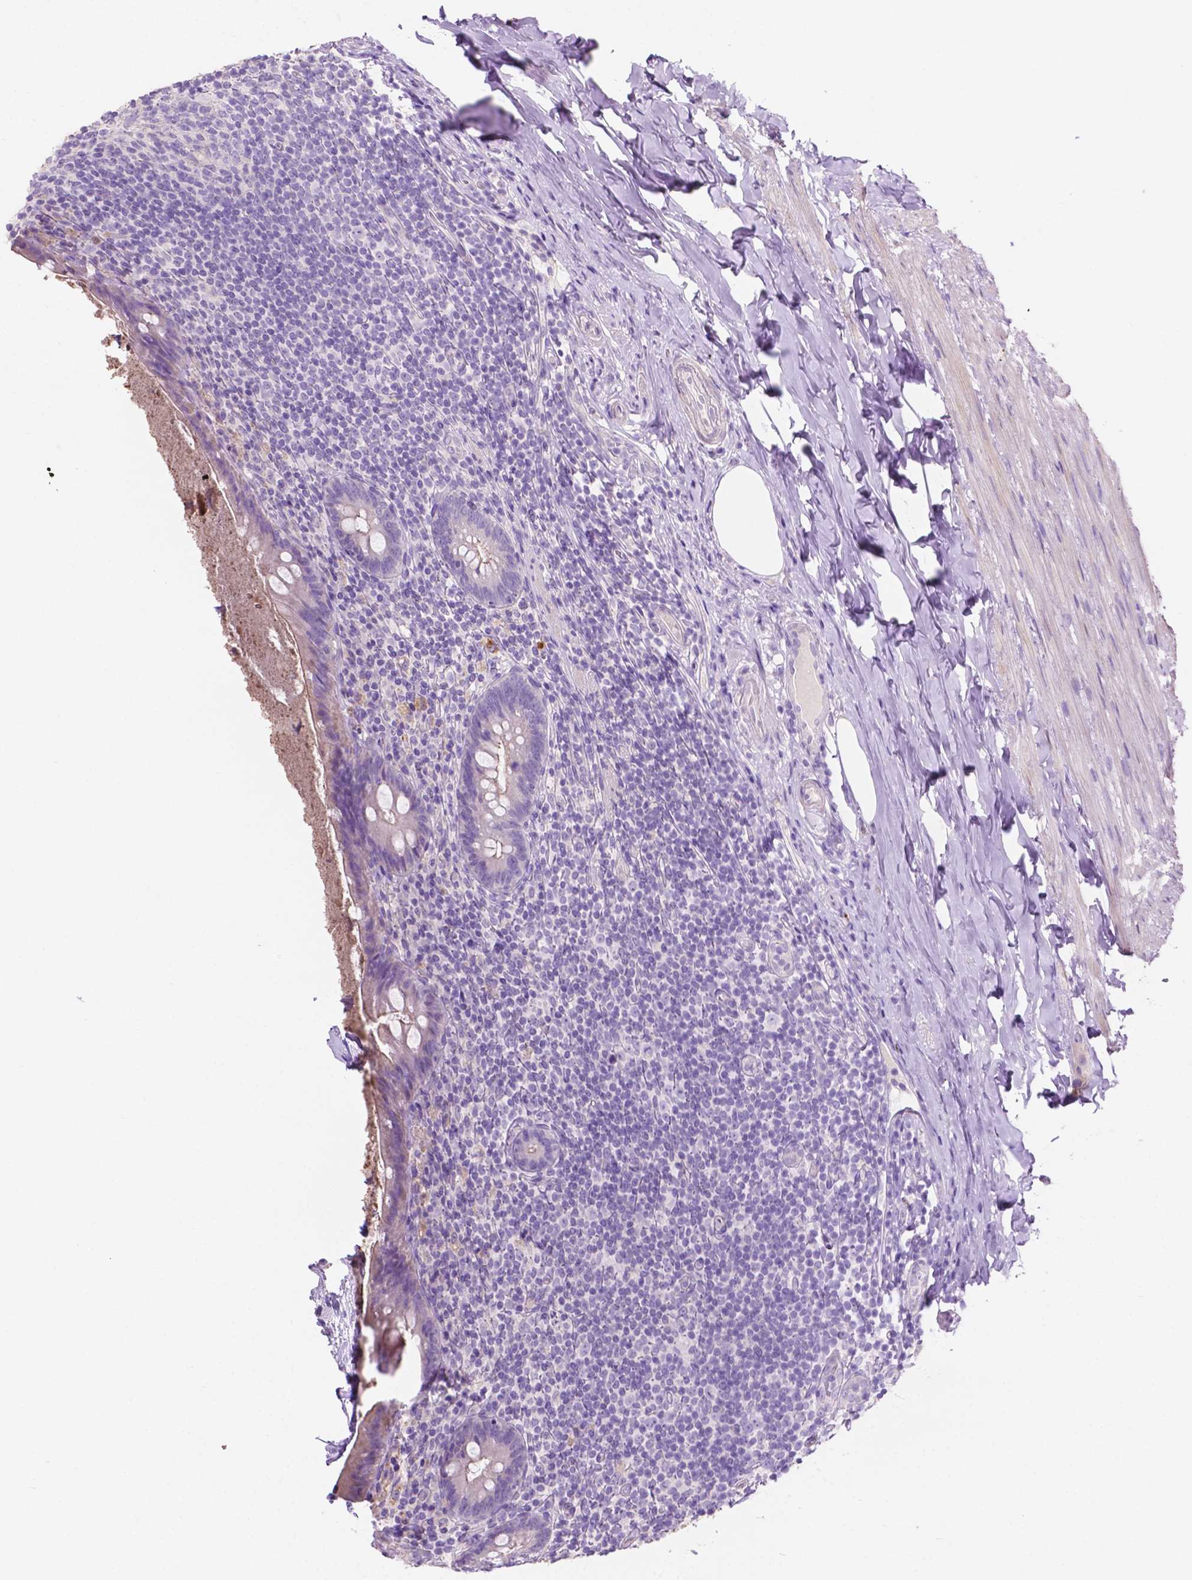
{"staining": {"intensity": "negative", "quantity": "none", "location": "none"}, "tissue": "appendix", "cell_type": "Glandular cells", "image_type": "normal", "snomed": [{"axis": "morphology", "description": "Normal tissue, NOS"}, {"axis": "topography", "description": "Appendix"}], "caption": "Human appendix stained for a protein using immunohistochemistry (IHC) demonstrates no positivity in glandular cells.", "gene": "CLDN17", "patient": {"sex": "male", "age": 47}}